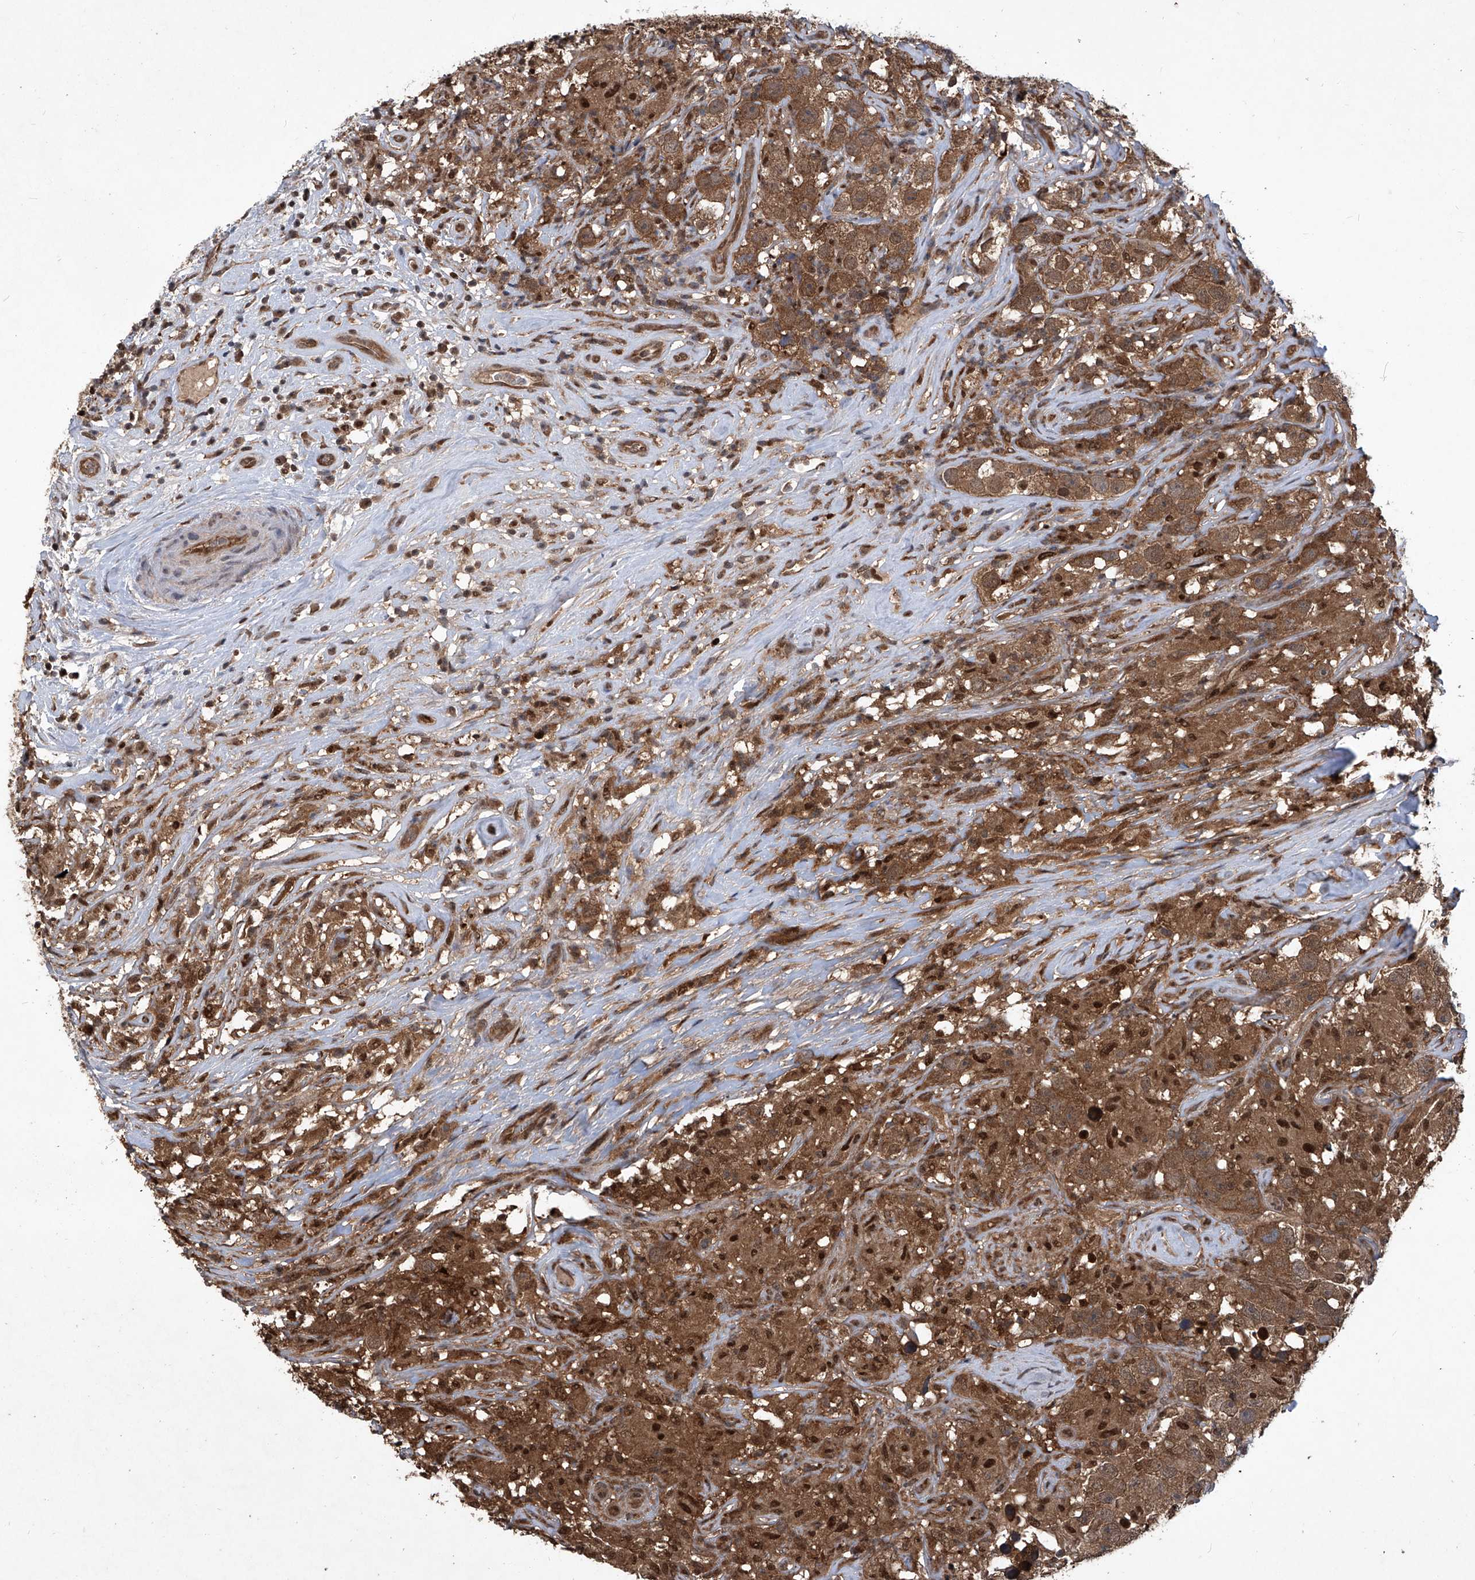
{"staining": {"intensity": "moderate", "quantity": ">75%", "location": "cytoplasmic/membranous,nuclear"}, "tissue": "testis cancer", "cell_type": "Tumor cells", "image_type": "cancer", "snomed": [{"axis": "morphology", "description": "Seminoma, NOS"}, {"axis": "topography", "description": "Testis"}], "caption": "Testis cancer stained with a brown dye reveals moderate cytoplasmic/membranous and nuclear positive staining in approximately >75% of tumor cells.", "gene": "PSMB1", "patient": {"sex": "male", "age": 49}}